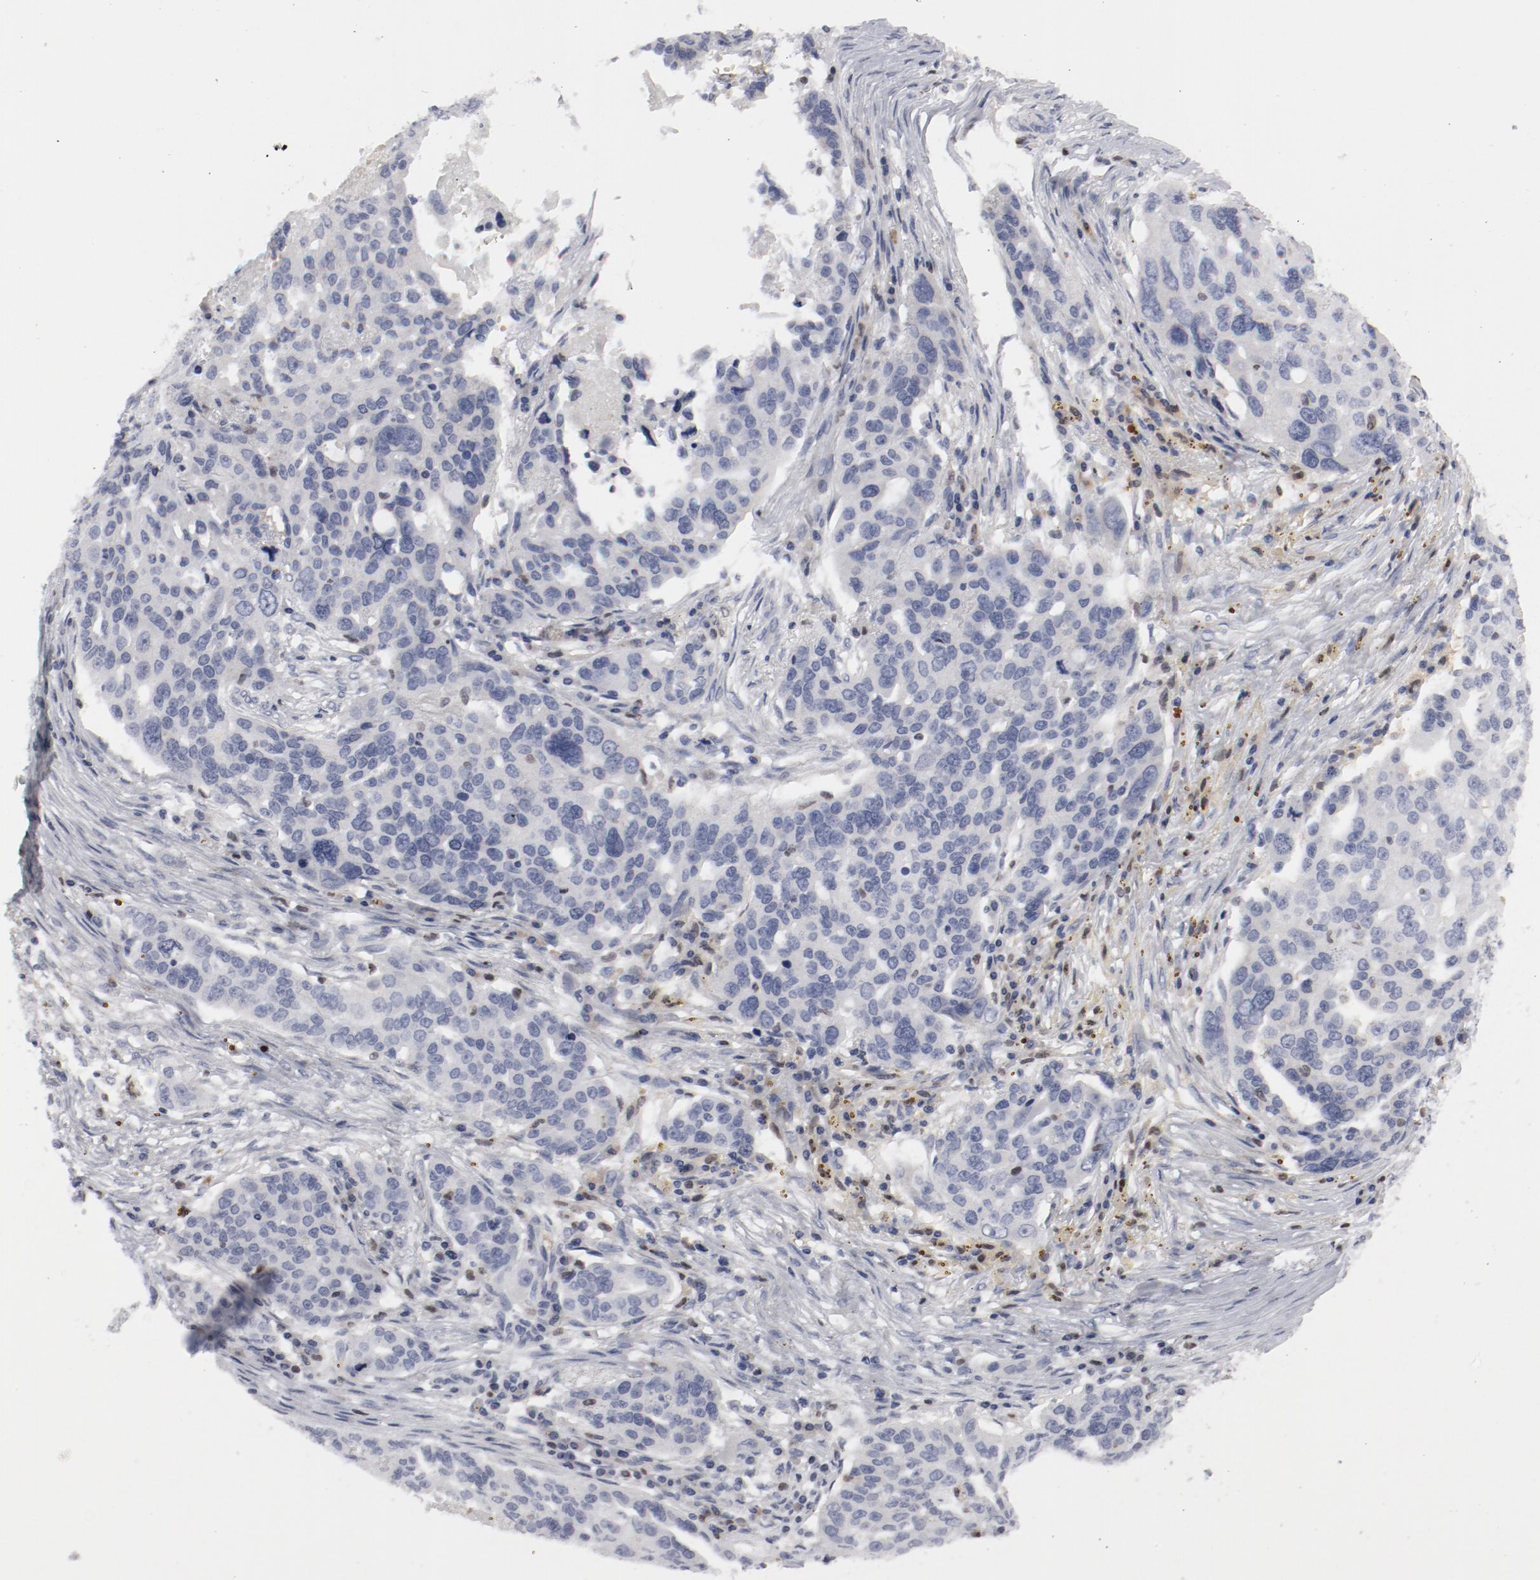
{"staining": {"intensity": "negative", "quantity": "none", "location": "none"}, "tissue": "ovarian cancer", "cell_type": "Tumor cells", "image_type": "cancer", "snomed": [{"axis": "morphology", "description": "Carcinoma, endometroid"}, {"axis": "topography", "description": "Ovary"}], "caption": "Immunohistochemistry micrograph of neoplastic tissue: human endometroid carcinoma (ovarian) stained with DAB displays no significant protein staining in tumor cells. (Immunohistochemistry, brightfield microscopy, high magnification).", "gene": "SPI1", "patient": {"sex": "female", "age": 75}}